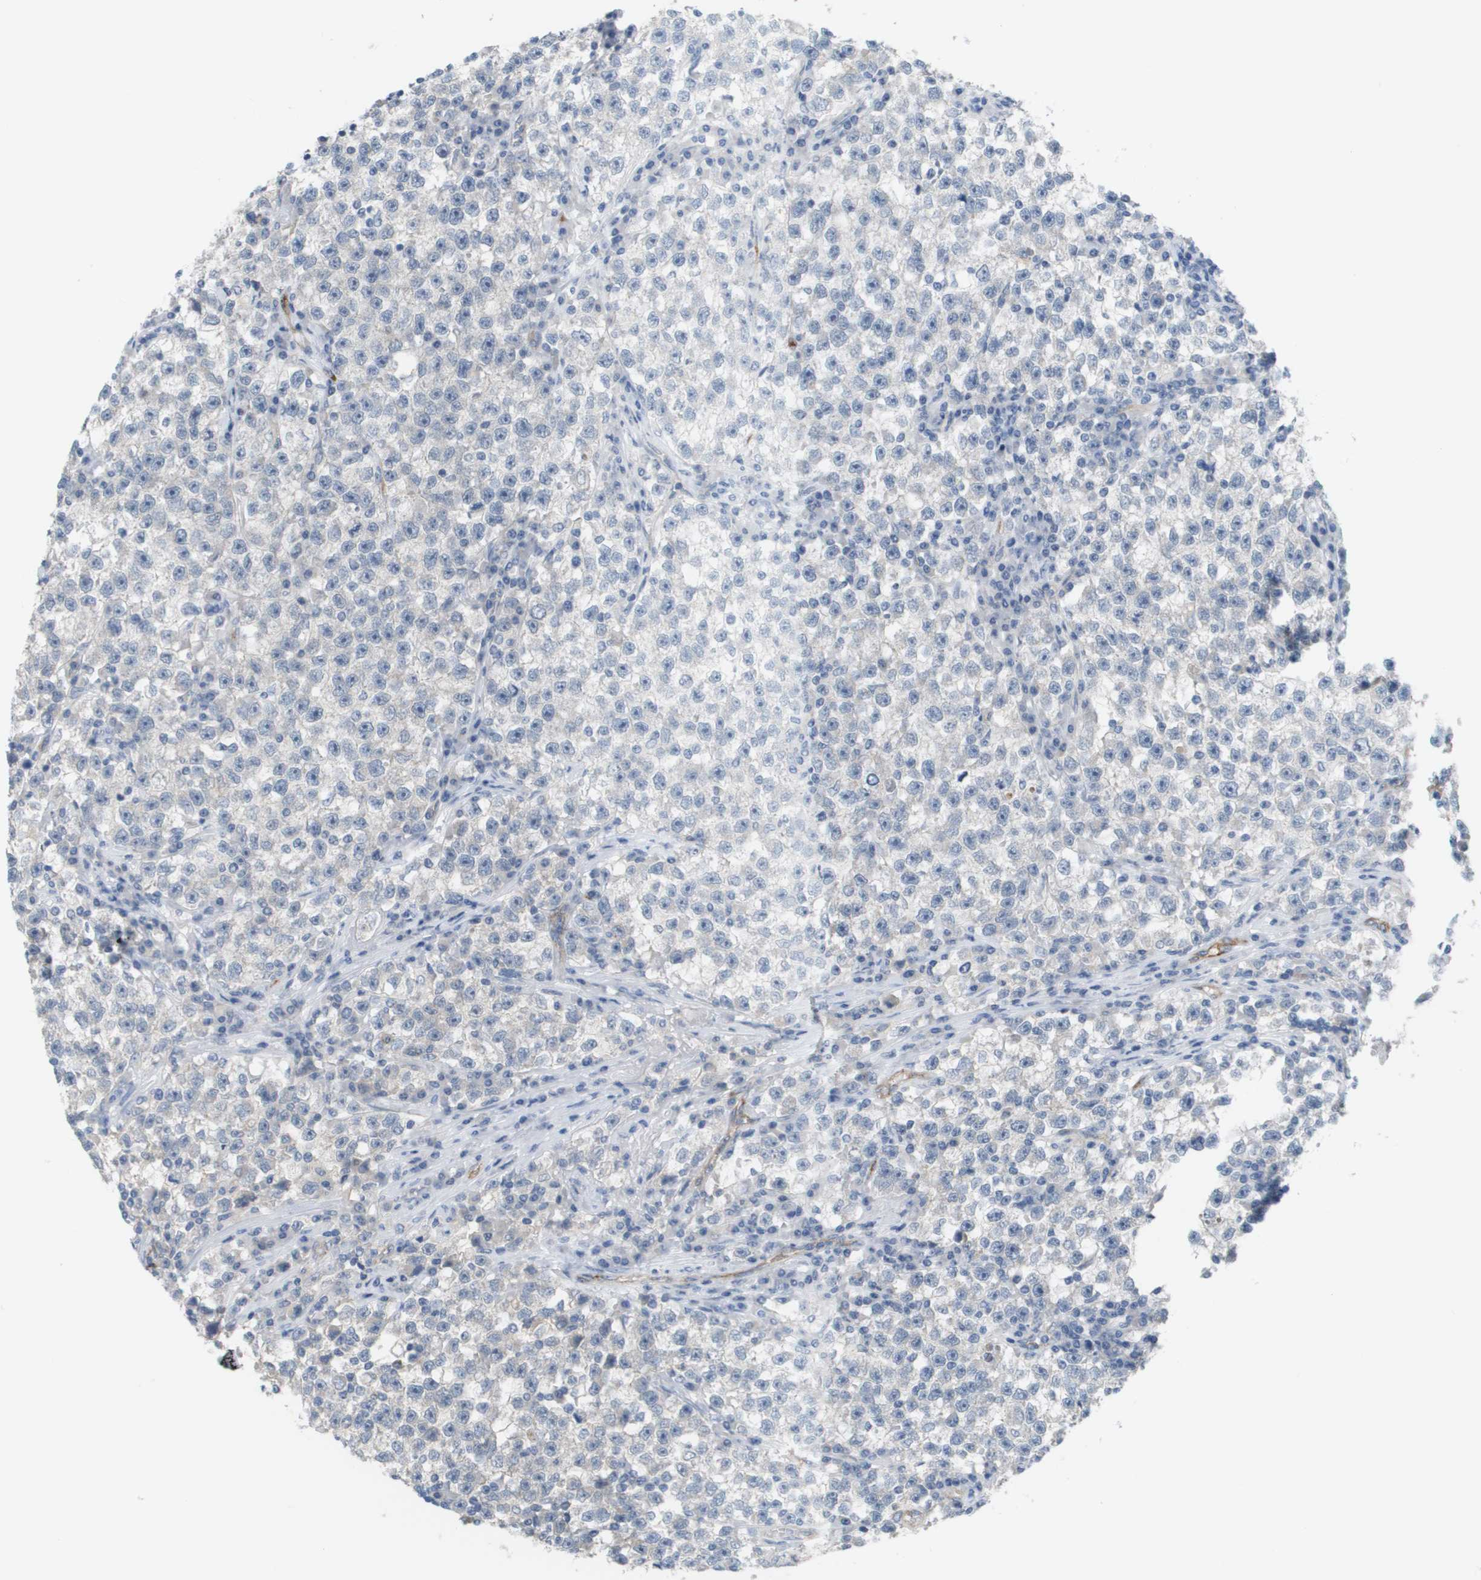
{"staining": {"intensity": "negative", "quantity": "none", "location": "none"}, "tissue": "testis cancer", "cell_type": "Tumor cells", "image_type": "cancer", "snomed": [{"axis": "morphology", "description": "Seminoma, NOS"}, {"axis": "topography", "description": "Testis"}], "caption": "Immunohistochemistry histopathology image of neoplastic tissue: human testis seminoma stained with DAB demonstrates no significant protein positivity in tumor cells.", "gene": "ANGPT2", "patient": {"sex": "male", "age": 22}}